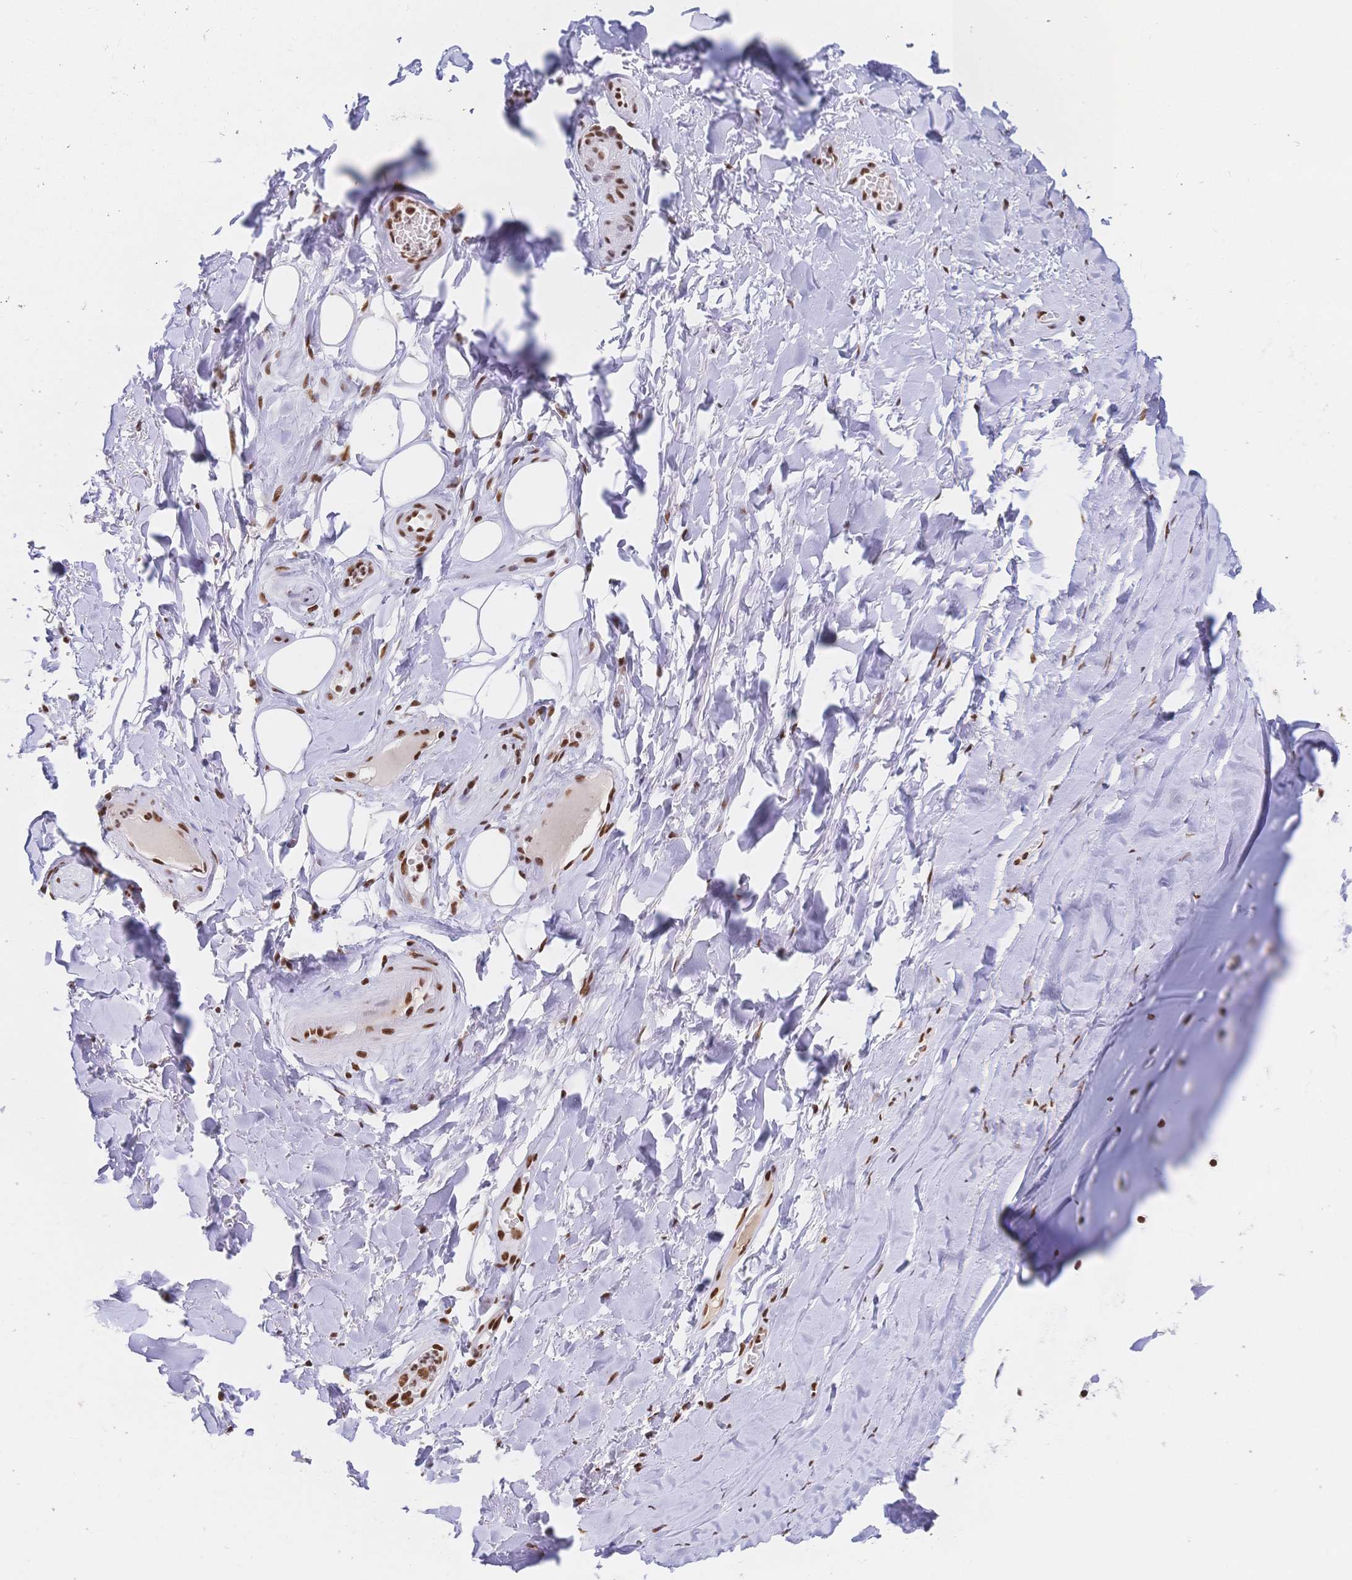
{"staining": {"intensity": "negative", "quantity": "none", "location": "none"}, "tissue": "adipose tissue", "cell_type": "Adipocytes", "image_type": "normal", "snomed": [{"axis": "morphology", "description": "Normal tissue, NOS"}, {"axis": "topography", "description": "Cartilage tissue"}, {"axis": "topography", "description": "Nasopharynx"}, {"axis": "topography", "description": "Thyroid gland"}], "caption": "A photomicrograph of adipose tissue stained for a protein exhibits no brown staining in adipocytes.", "gene": "SRSF1", "patient": {"sex": "male", "age": 63}}